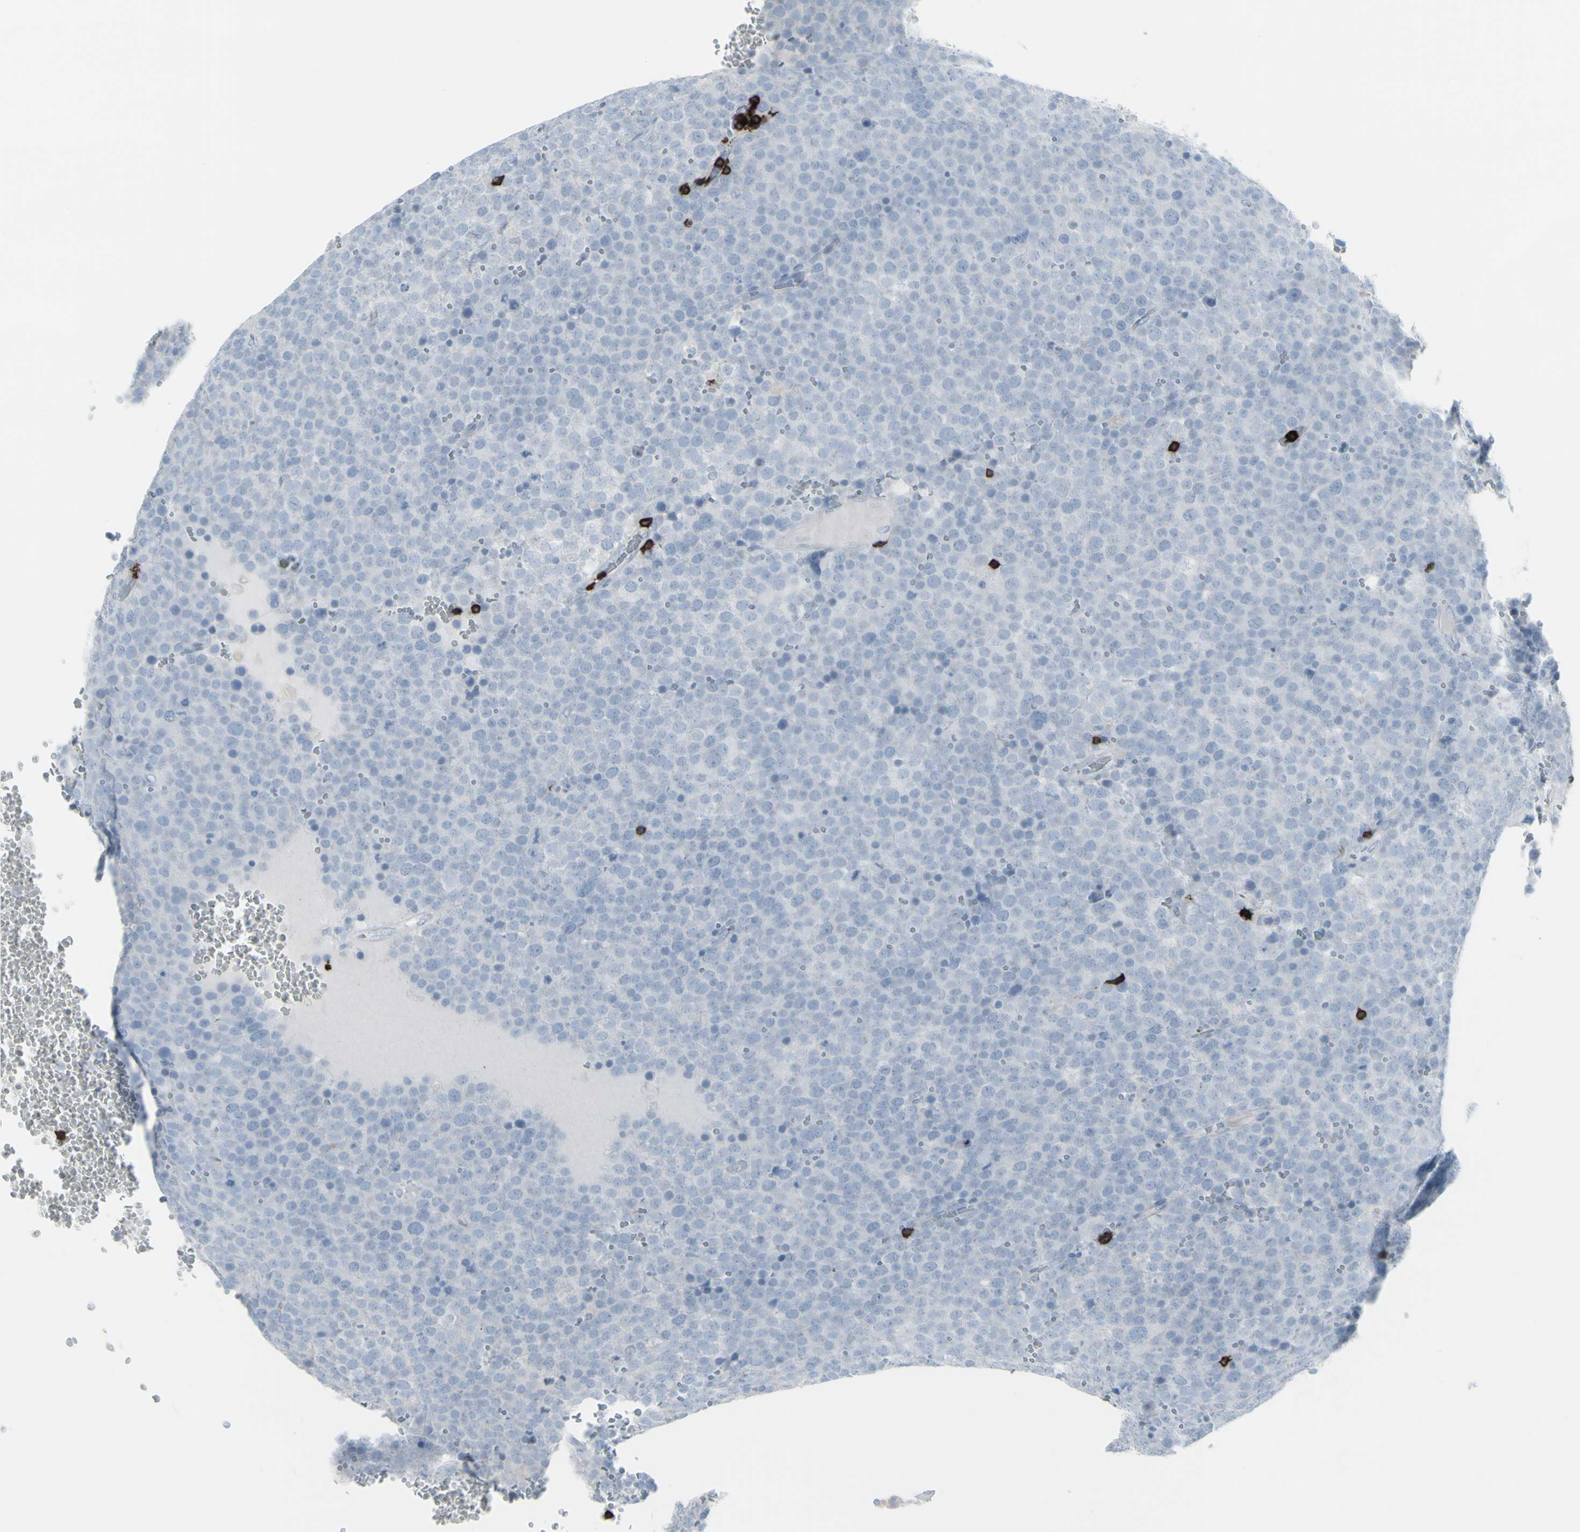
{"staining": {"intensity": "negative", "quantity": "none", "location": "none"}, "tissue": "testis cancer", "cell_type": "Tumor cells", "image_type": "cancer", "snomed": [{"axis": "morphology", "description": "Seminoma, NOS"}, {"axis": "topography", "description": "Testis"}], "caption": "IHC of testis seminoma shows no staining in tumor cells. The staining was performed using DAB to visualize the protein expression in brown, while the nuclei were stained in blue with hematoxylin (Magnification: 20x).", "gene": "CD247", "patient": {"sex": "male", "age": 71}}